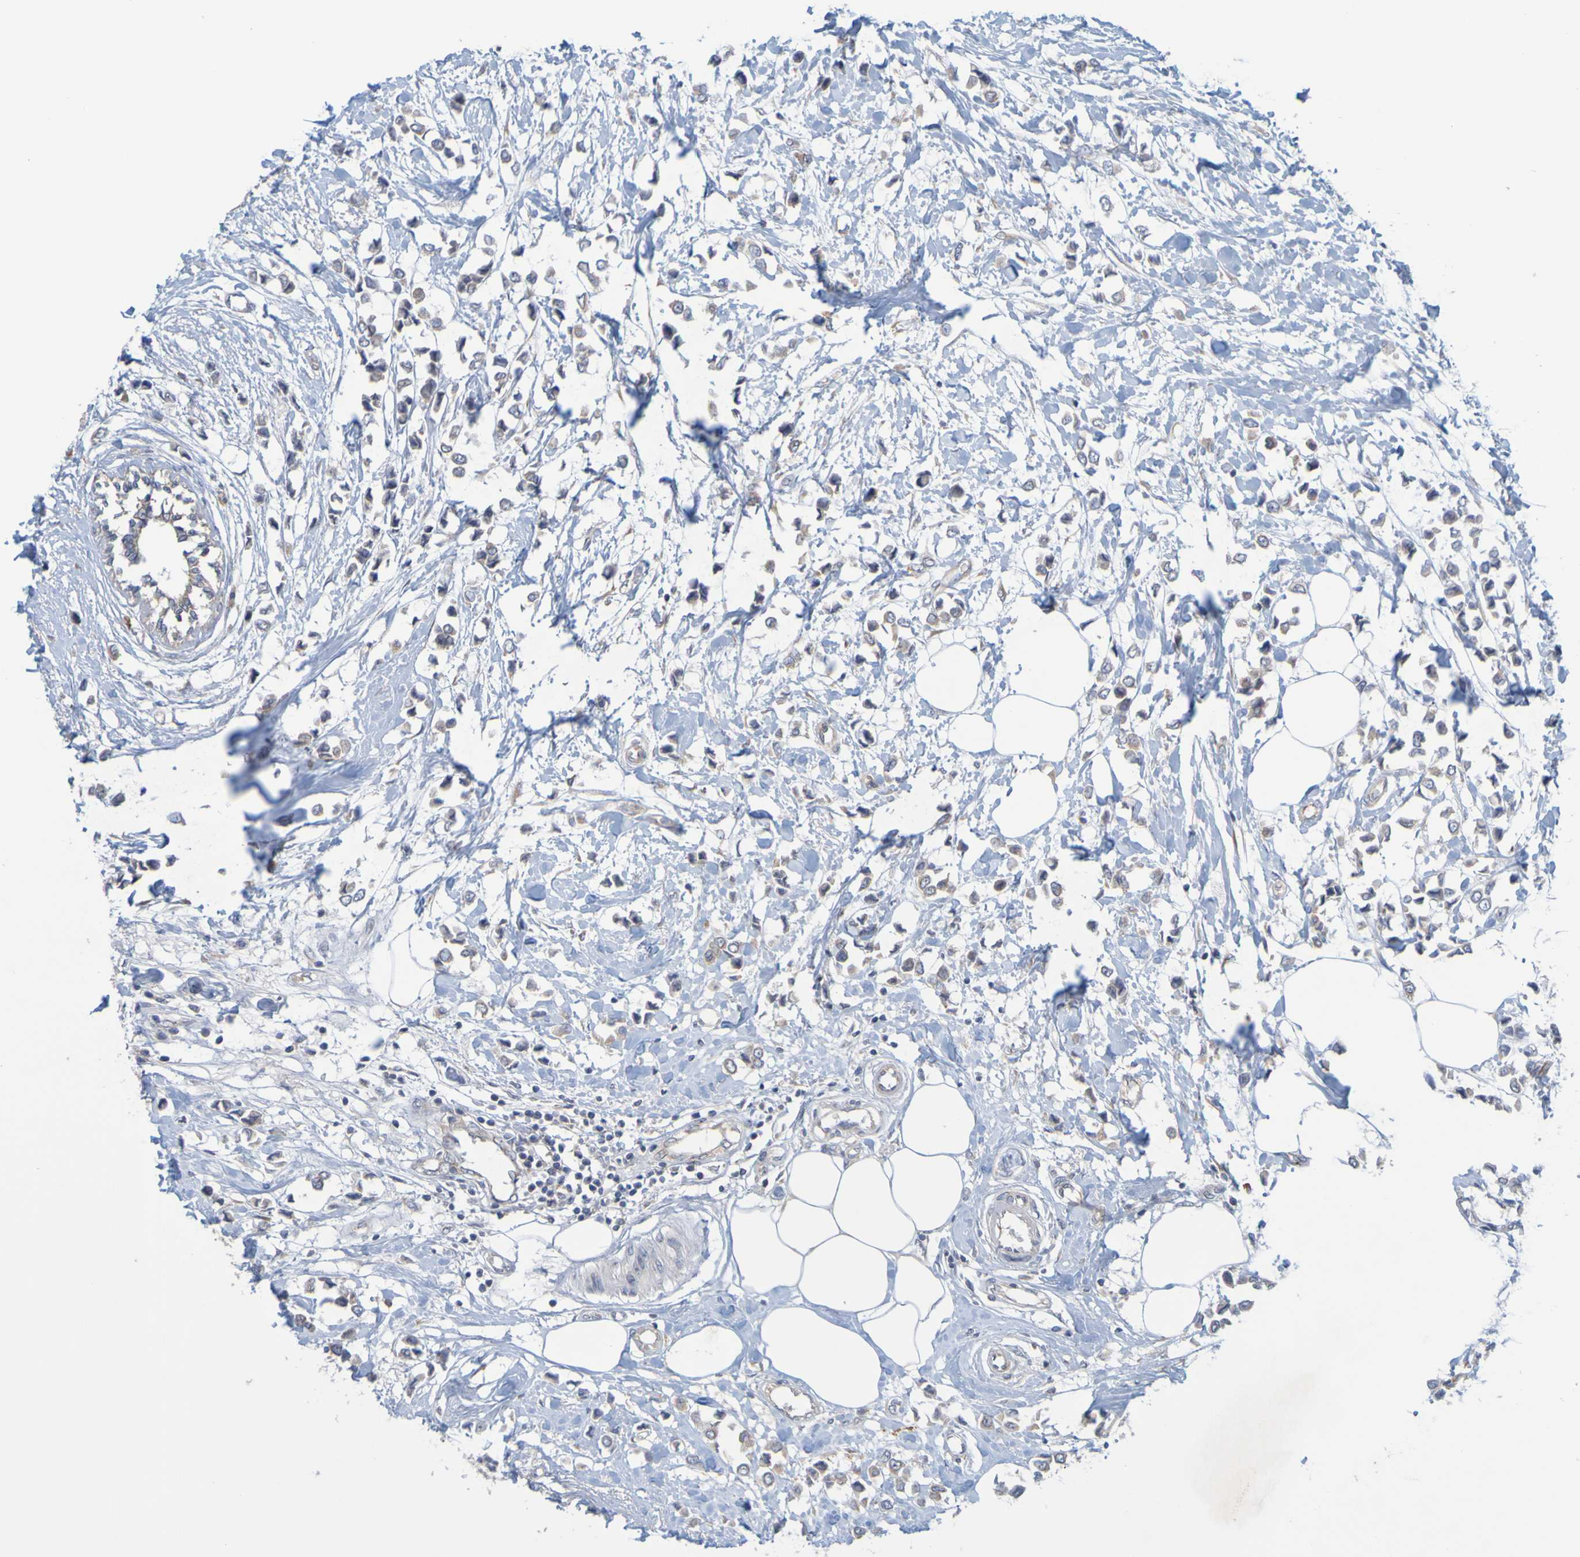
{"staining": {"intensity": "moderate", "quantity": "25%-75%", "location": "cytoplasmic/membranous"}, "tissue": "breast cancer", "cell_type": "Tumor cells", "image_type": "cancer", "snomed": [{"axis": "morphology", "description": "Lobular carcinoma"}, {"axis": "topography", "description": "Breast"}], "caption": "A high-resolution histopathology image shows immunohistochemistry staining of breast cancer (lobular carcinoma), which exhibits moderate cytoplasmic/membranous staining in about 25%-75% of tumor cells.", "gene": "MOGS", "patient": {"sex": "female", "age": 51}}